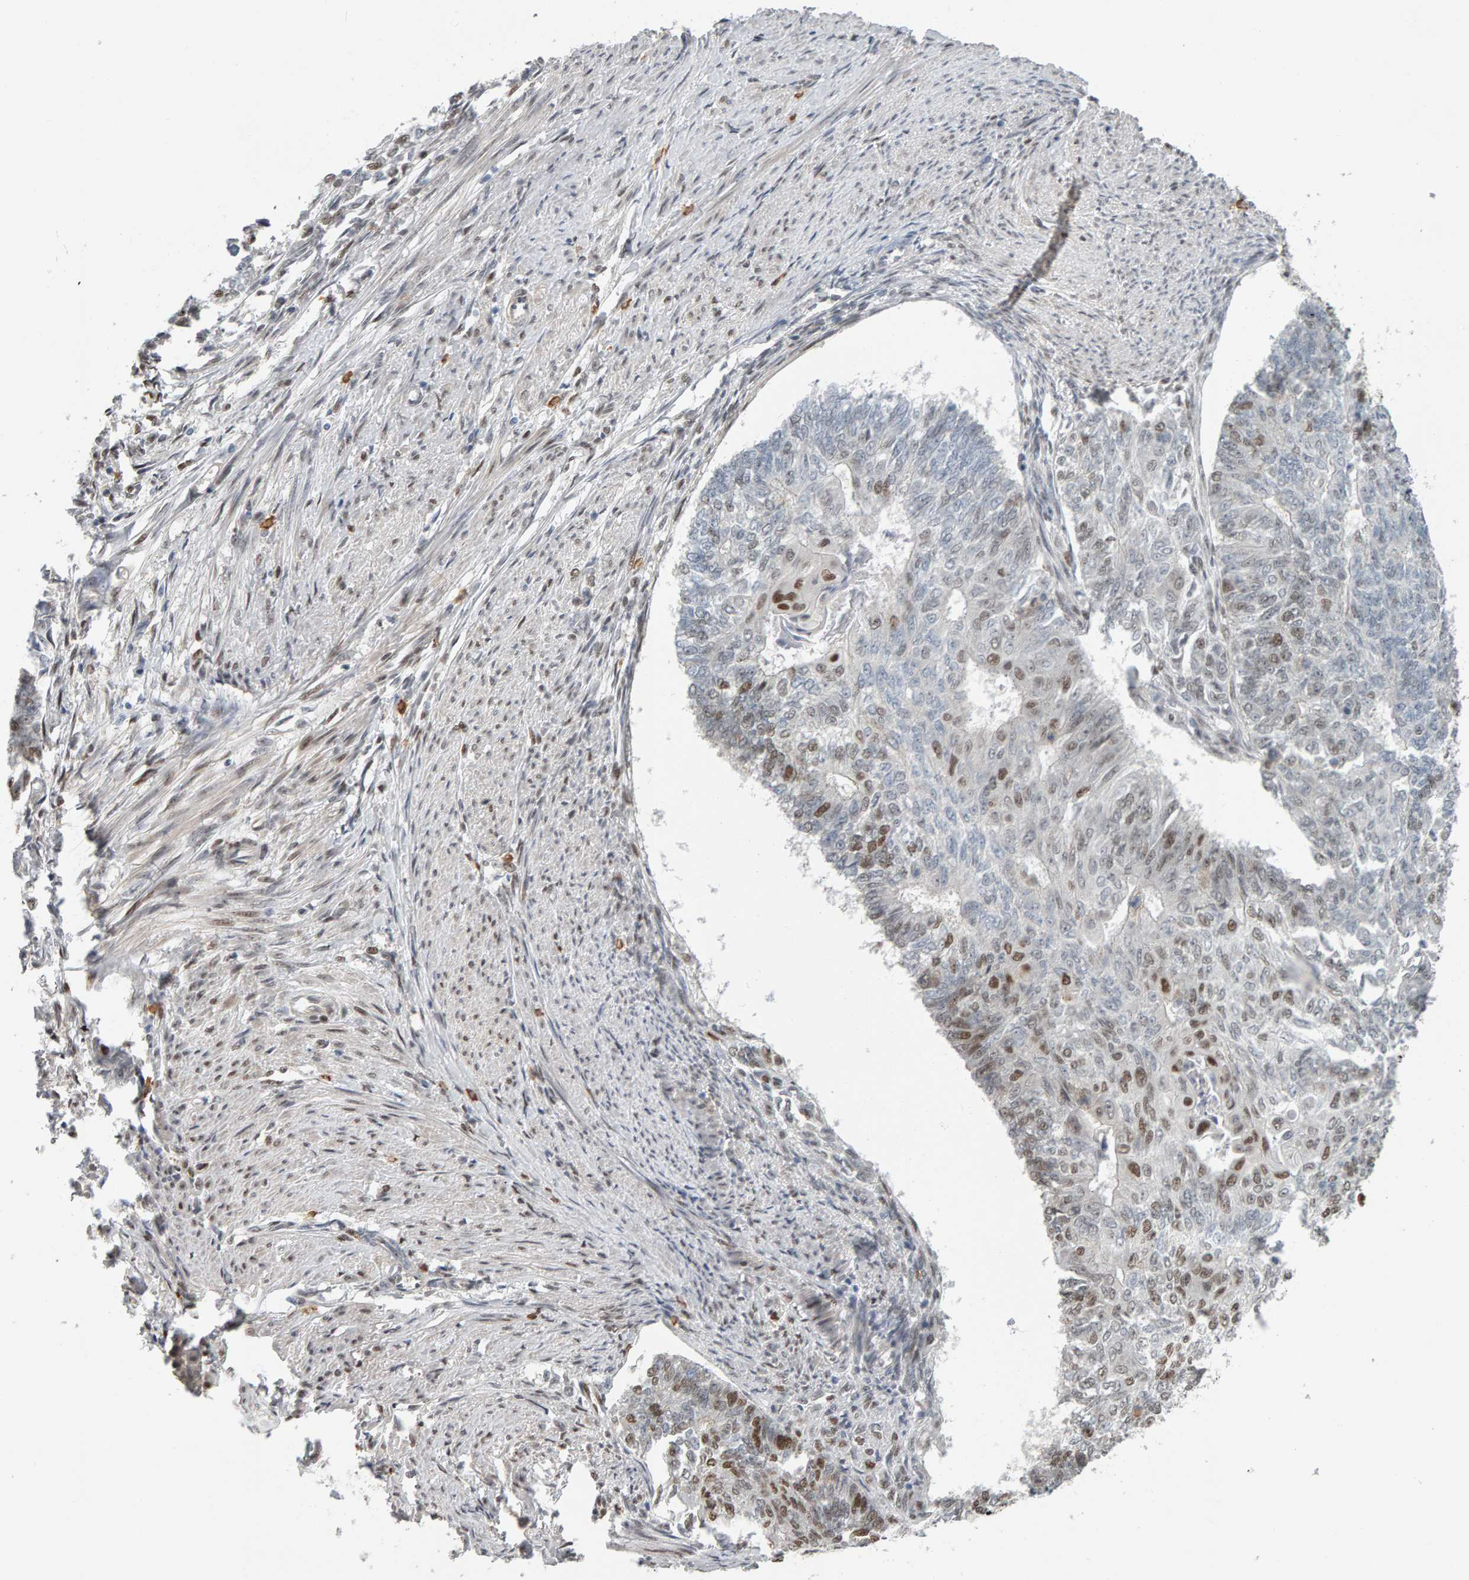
{"staining": {"intensity": "moderate", "quantity": "<25%", "location": "nuclear"}, "tissue": "endometrial cancer", "cell_type": "Tumor cells", "image_type": "cancer", "snomed": [{"axis": "morphology", "description": "Adenocarcinoma, NOS"}, {"axis": "topography", "description": "Endometrium"}], "caption": "An IHC photomicrograph of tumor tissue is shown. Protein staining in brown labels moderate nuclear positivity in adenocarcinoma (endometrial) within tumor cells.", "gene": "ATF7IP", "patient": {"sex": "female", "age": 32}}